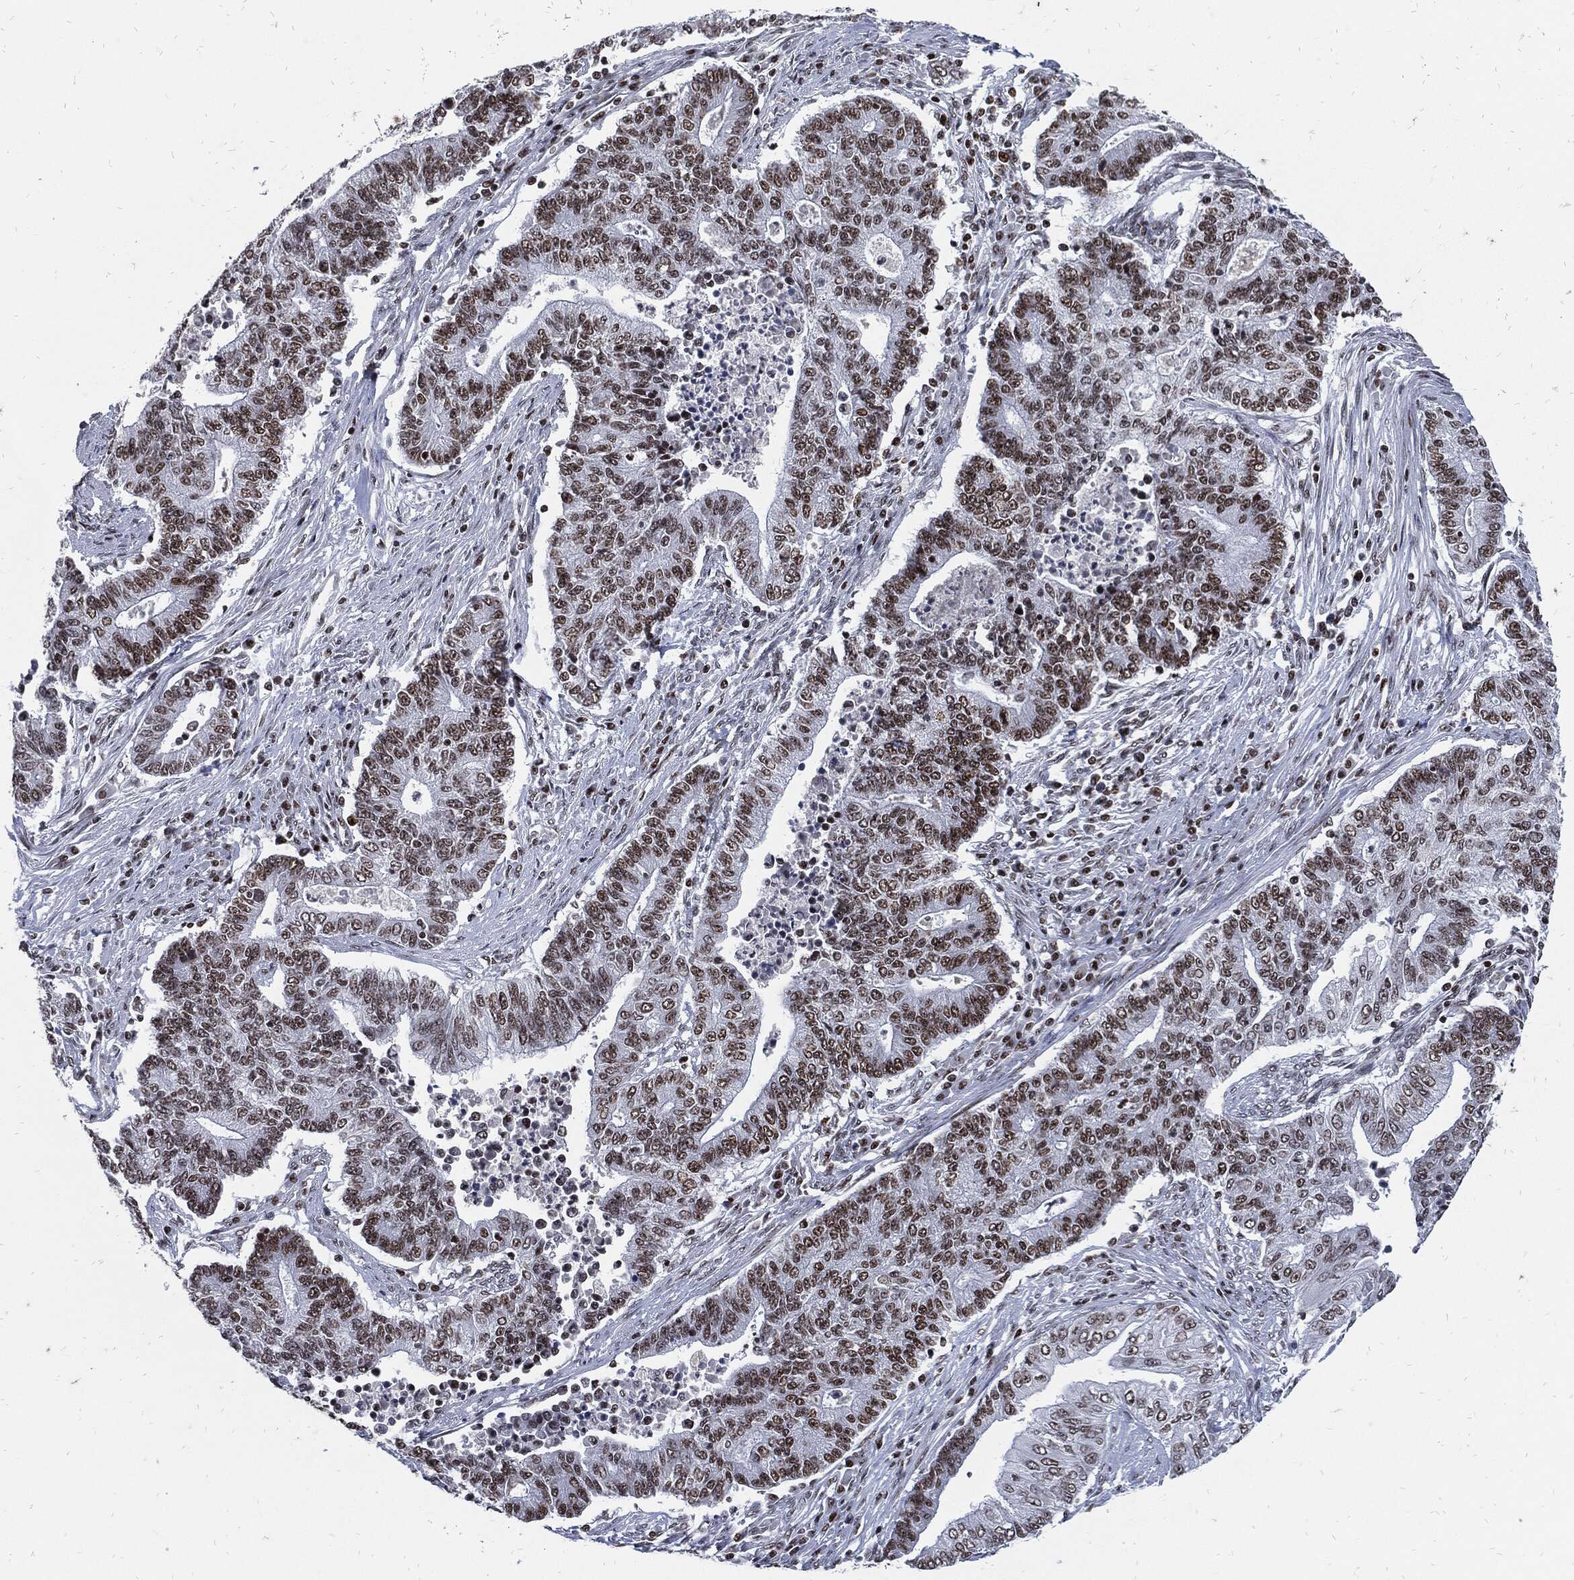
{"staining": {"intensity": "moderate", "quantity": ">75%", "location": "nuclear"}, "tissue": "endometrial cancer", "cell_type": "Tumor cells", "image_type": "cancer", "snomed": [{"axis": "morphology", "description": "Adenocarcinoma, NOS"}, {"axis": "topography", "description": "Uterus"}, {"axis": "topography", "description": "Endometrium"}], "caption": "Protein expression analysis of endometrial adenocarcinoma displays moderate nuclear staining in about >75% of tumor cells. Using DAB (3,3'-diaminobenzidine) (brown) and hematoxylin (blue) stains, captured at high magnification using brightfield microscopy.", "gene": "TERF2", "patient": {"sex": "female", "age": 54}}